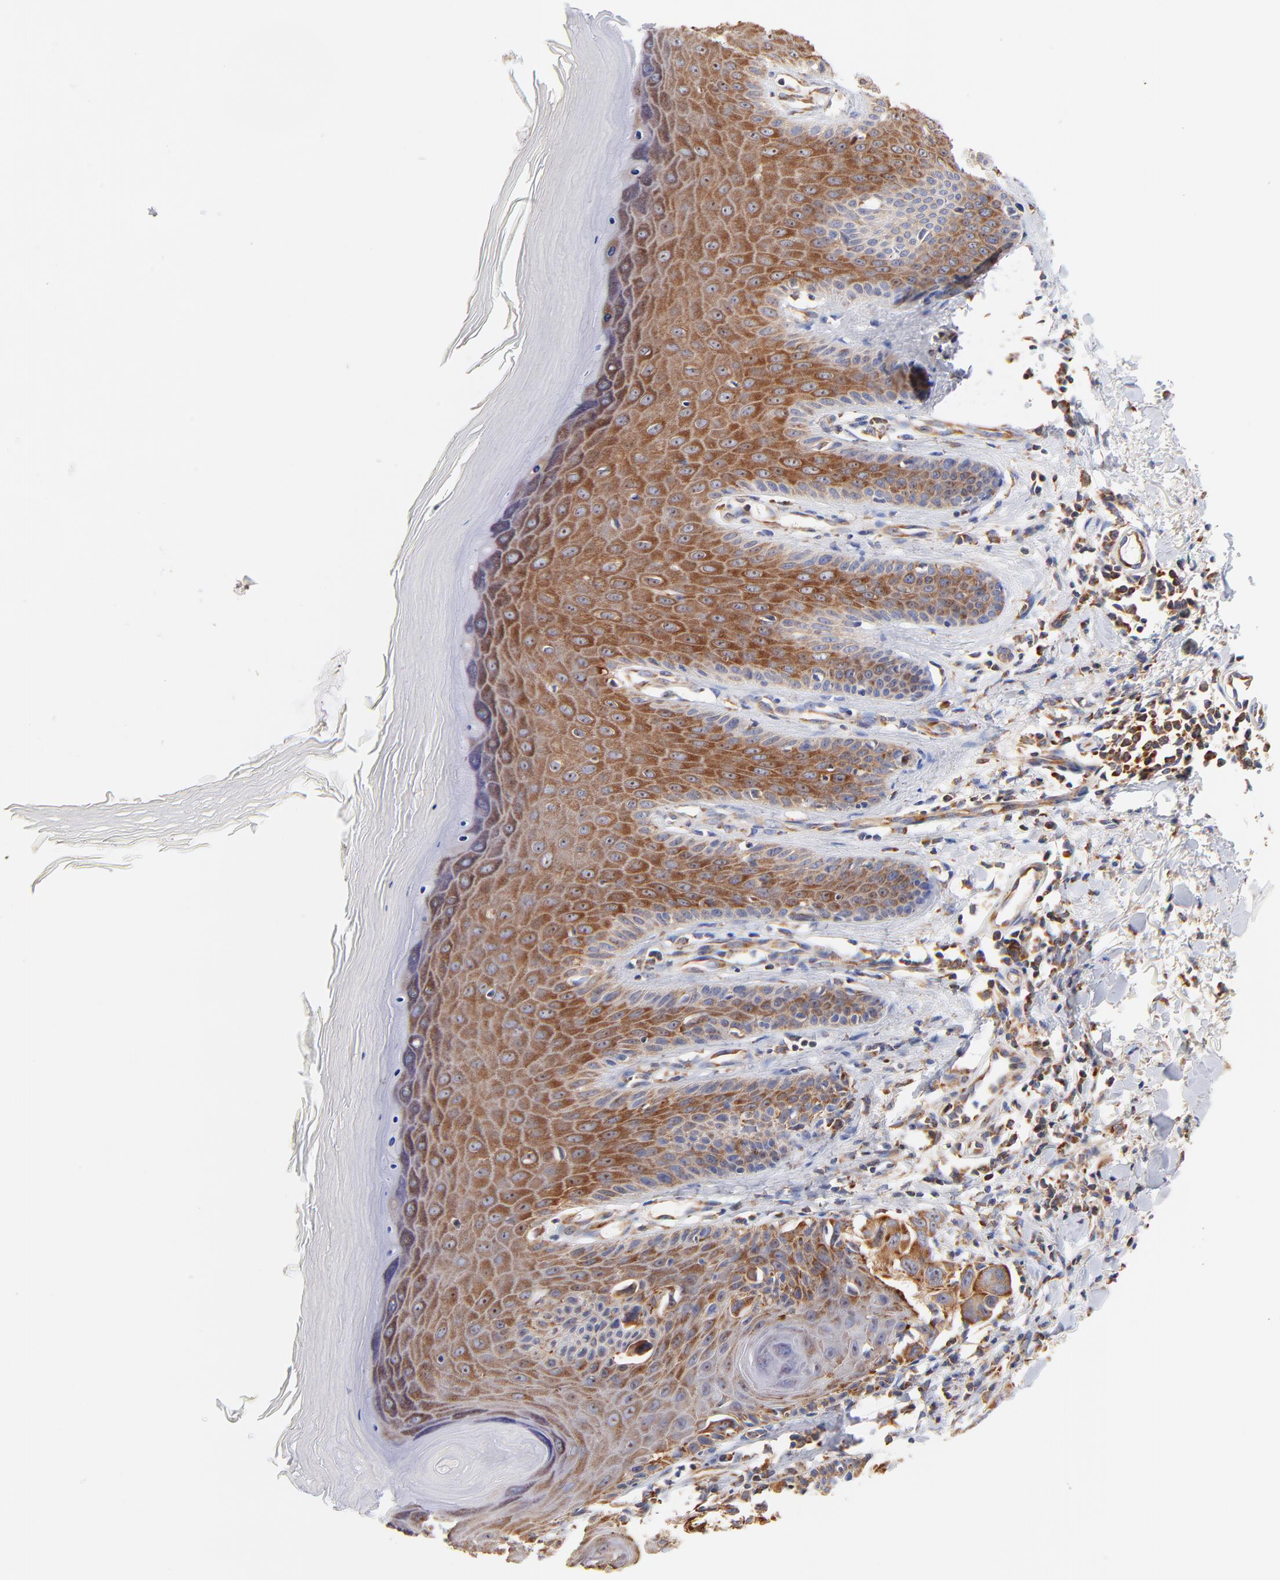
{"staining": {"intensity": "strong", "quantity": ">75%", "location": "cytoplasmic/membranous"}, "tissue": "melanoma", "cell_type": "Tumor cells", "image_type": "cancer", "snomed": [{"axis": "morphology", "description": "Malignant melanoma, NOS"}, {"axis": "topography", "description": "Skin"}], "caption": "An immunohistochemistry (IHC) histopathology image of neoplastic tissue is shown. Protein staining in brown shows strong cytoplasmic/membranous positivity in malignant melanoma within tumor cells.", "gene": "RPL27", "patient": {"sex": "female", "age": 77}}